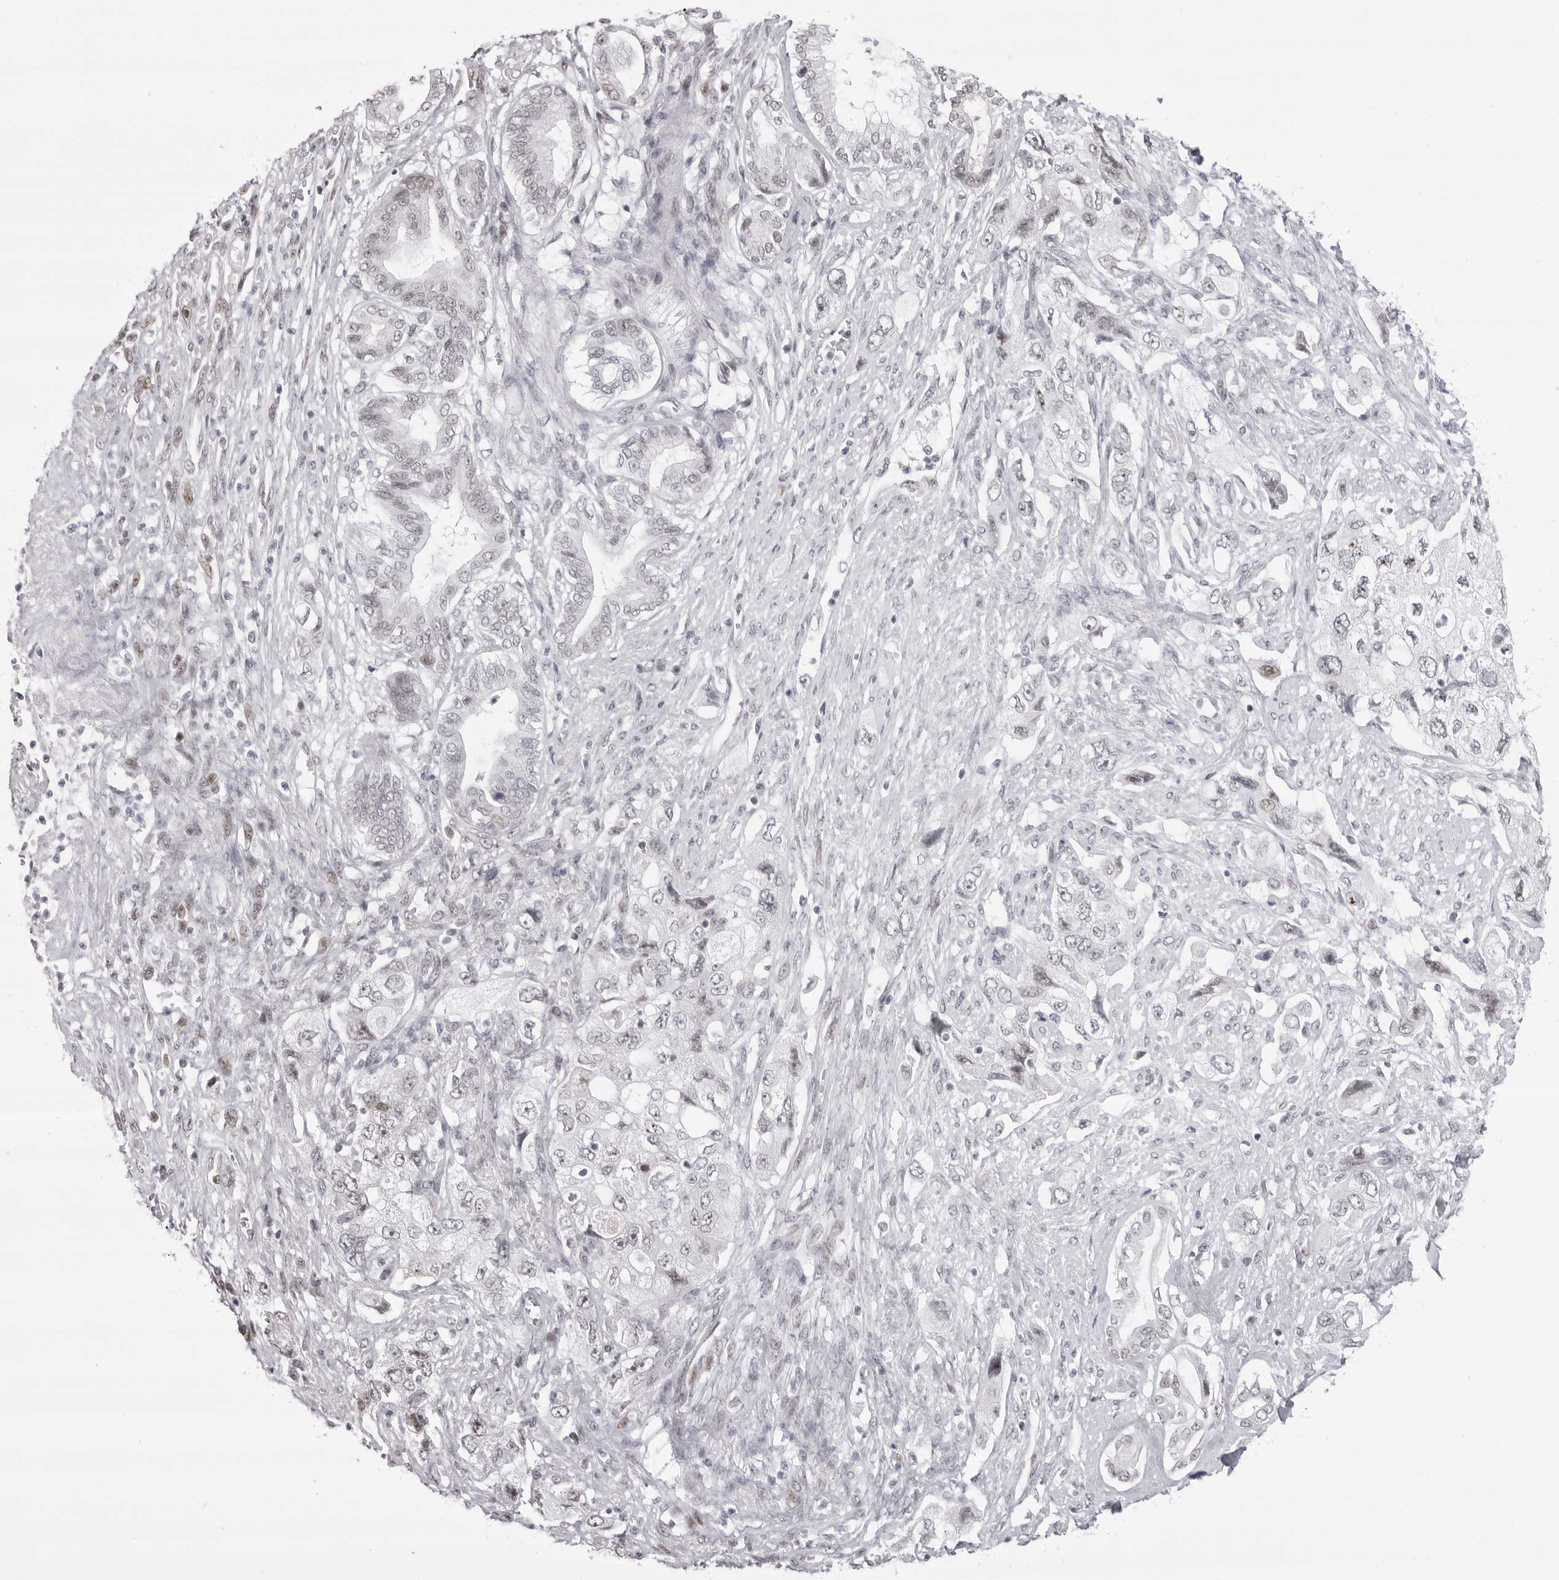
{"staining": {"intensity": "negative", "quantity": "none", "location": "none"}, "tissue": "pancreatic cancer", "cell_type": "Tumor cells", "image_type": "cancer", "snomed": [{"axis": "morphology", "description": "Adenocarcinoma, NOS"}, {"axis": "topography", "description": "Pancreas"}], "caption": "High magnification brightfield microscopy of adenocarcinoma (pancreatic) stained with DAB (3,3'-diaminobenzidine) (brown) and counterstained with hematoxylin (blue): tumor cells show no significant staining.", "gene": "PHF3", "patient": {"sex": "female", "age": 73}}